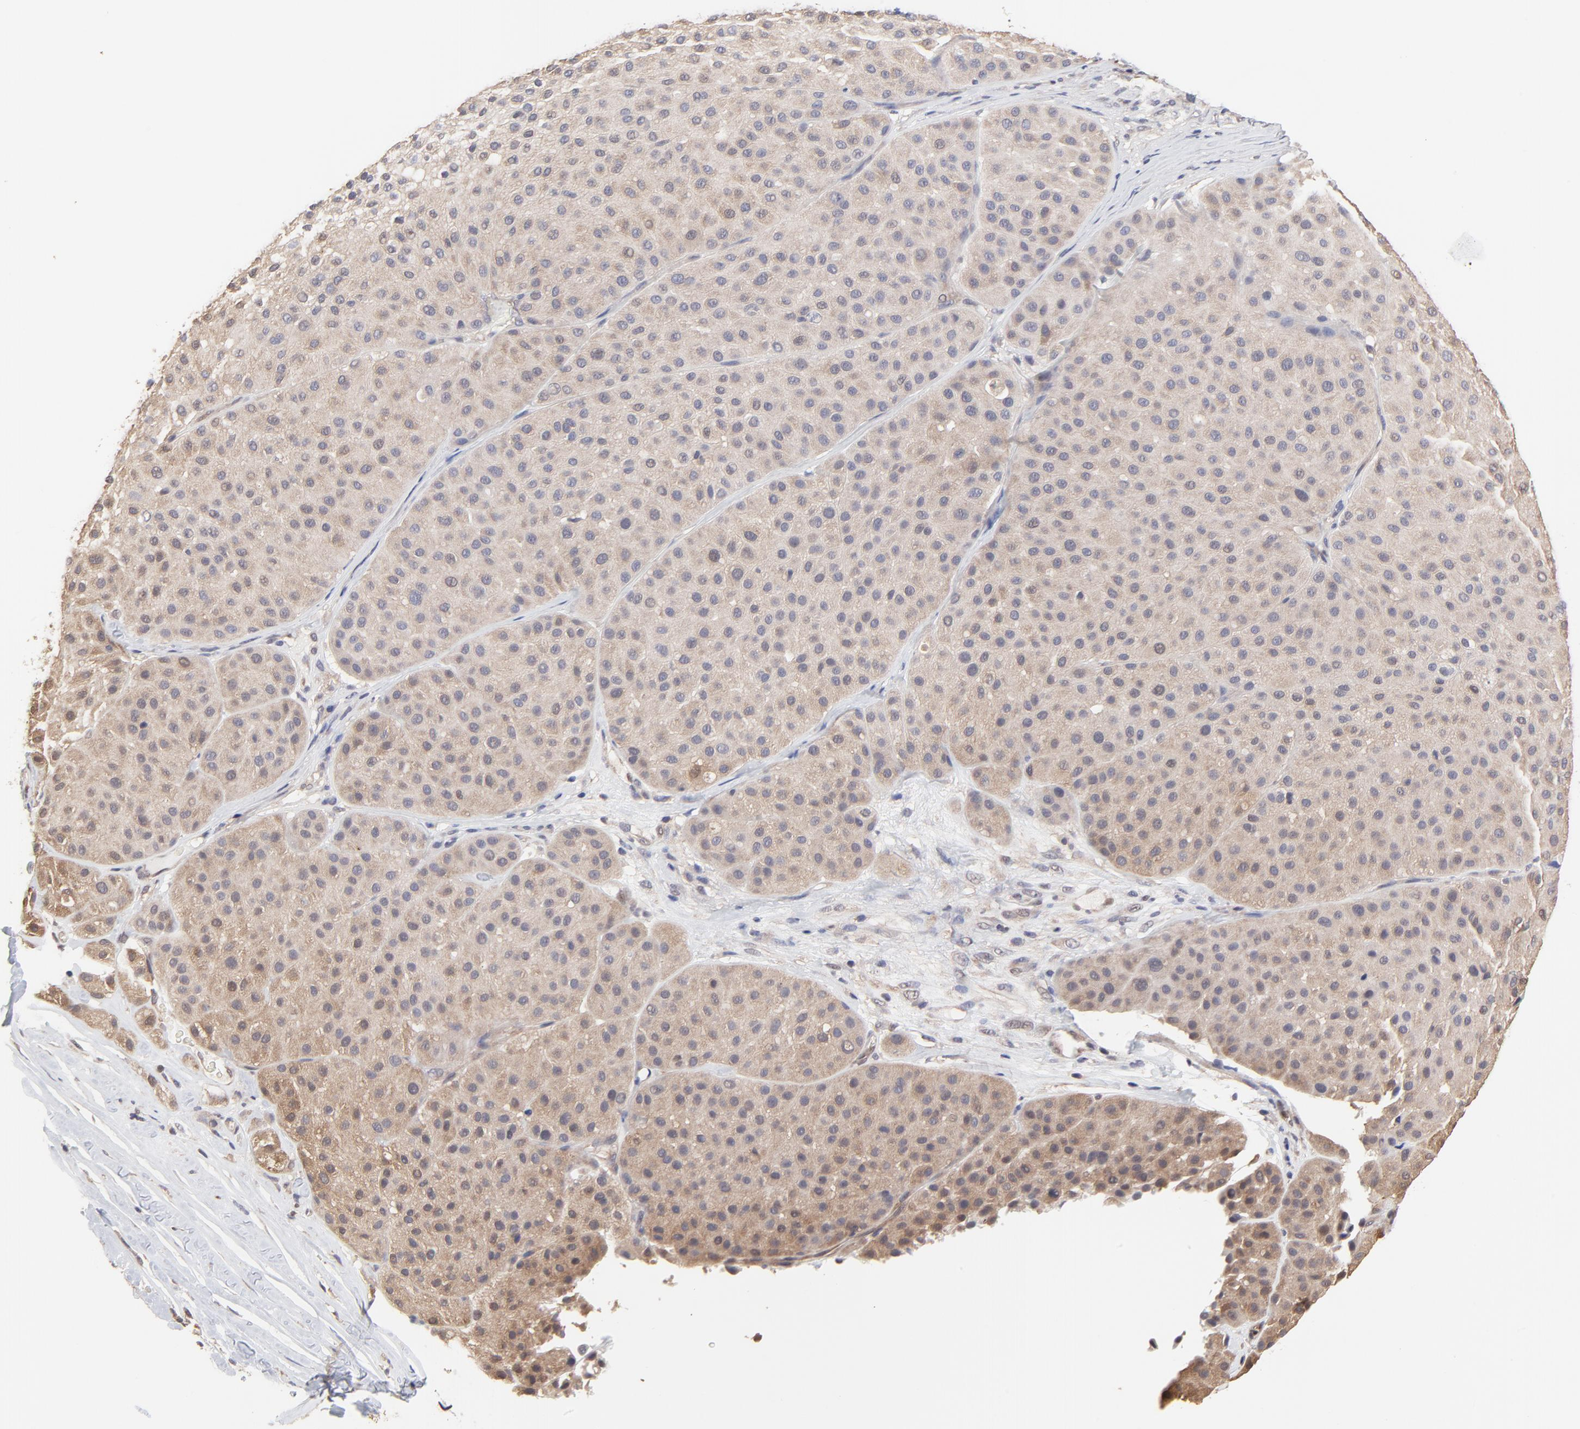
{"staining": {"intensity": "weak", "quantity": ">75%", "location": "cytoplasmic/membranous"}, "tissue": "melanoma", "cell_type": "Tumor cells", "image_type": "cancer", "snomed": [{"axis": "morphology", "description": "Normal tissue, NOS"}, {"axis": "morphology", "description": "Malignant melanoma, Metastatic site"}, {"axis": "topography", "description": "Skin"}], "caption": "This is an image of immunohistochemistry (IHC) staining of malignant melanoma (metastatic site), which shows weak expression in the cytoplasmic/membranous of tumor cells.", "gene": "CCT2", "patient": {"sex": "male", "age": 41}}